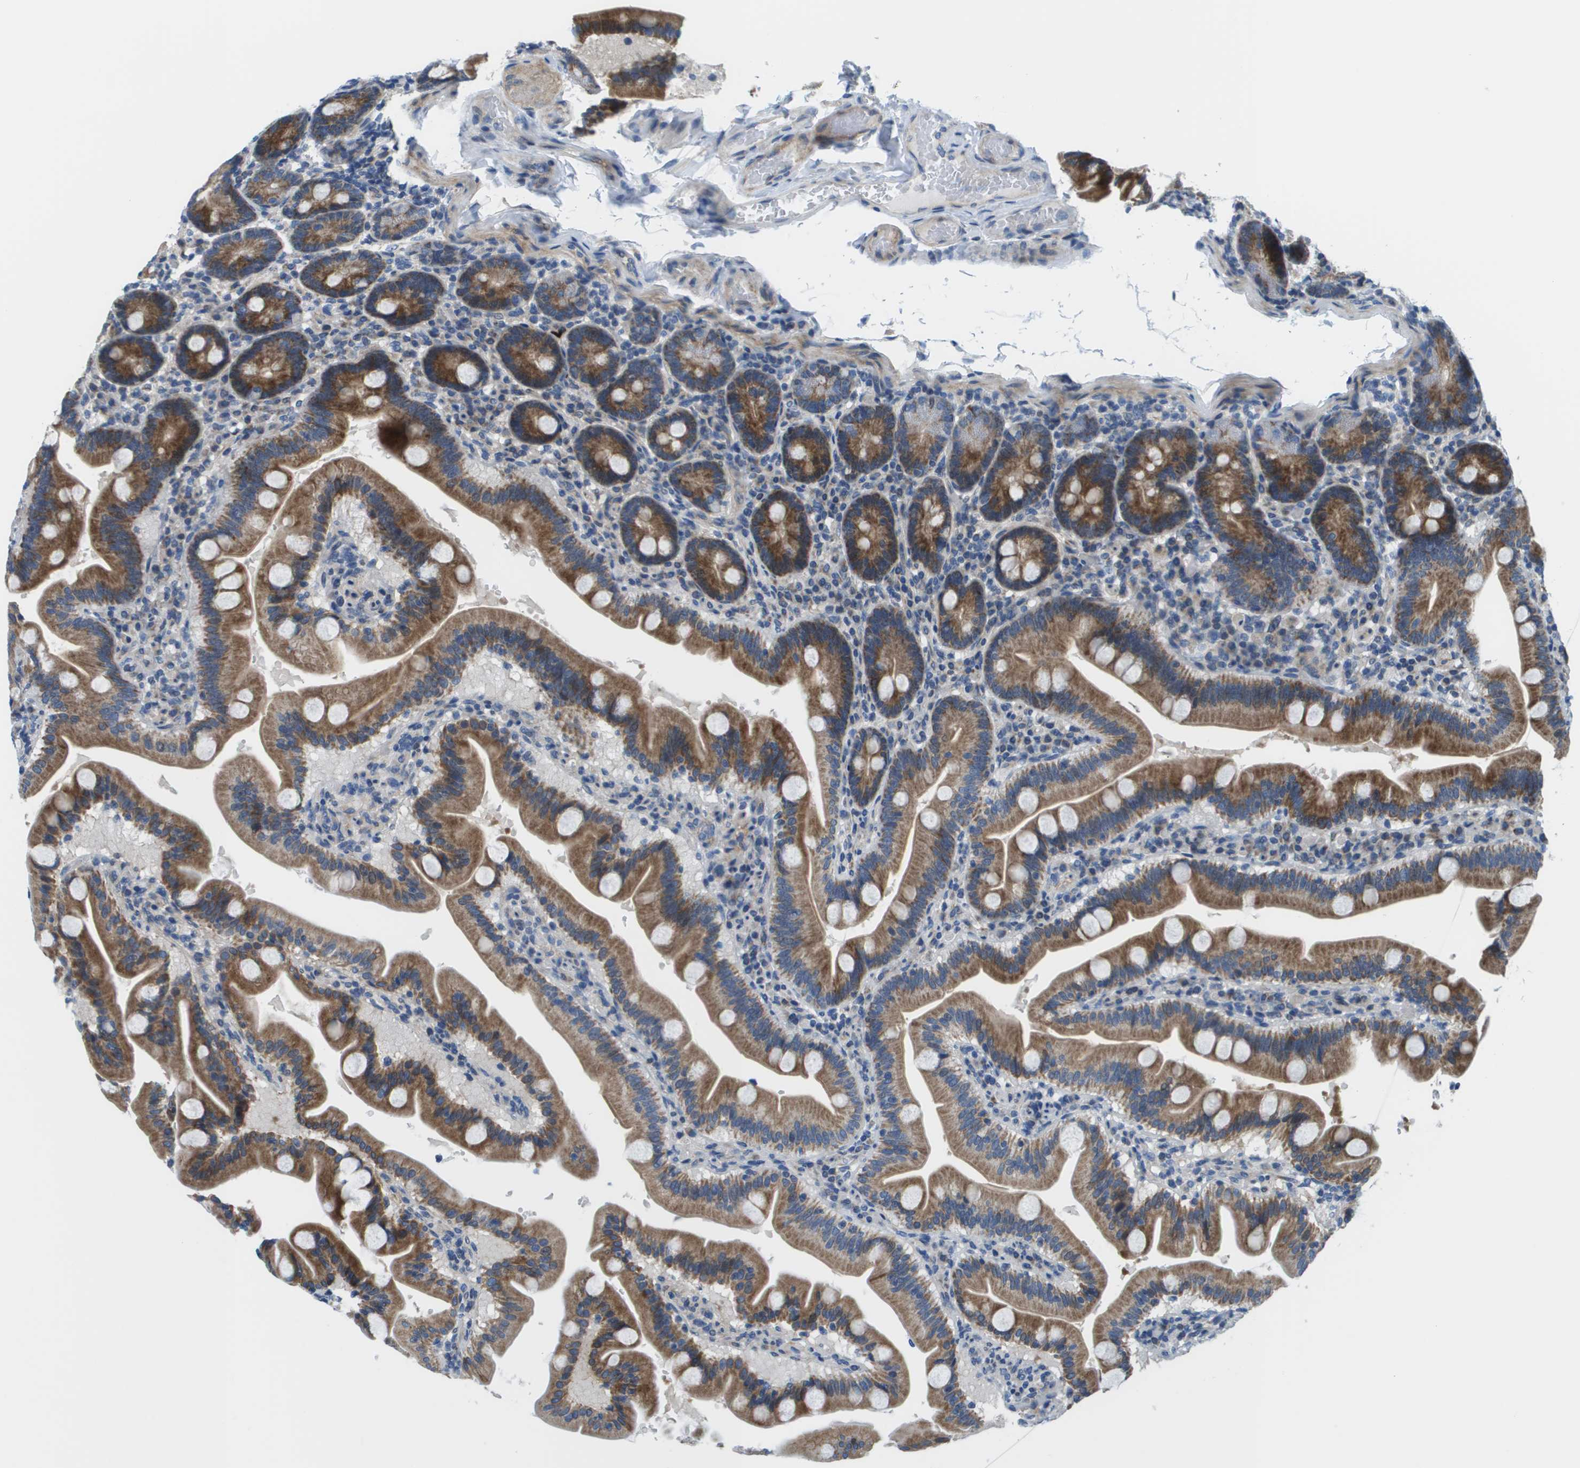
{"staining": {"intensity": "moderate", "quantity": ">75%", "location": "cytoplasmic/membranous"}, "tissue": "duodenum", "cell_type": "Glandular cells", "image_type": "normal", "snomed": [{"axis": "morphology", "description": "Normal tissue, NOS"}, {"axis": "topography", "description": "Duodenum"}], "caption": "A medium amount of moderate cytoplasmic/membranous staining is appreciated in about >75% of glandular cells in normal duodenum.", "gene": "KRT23", "patient": {"sex": "male", "age": 54}}